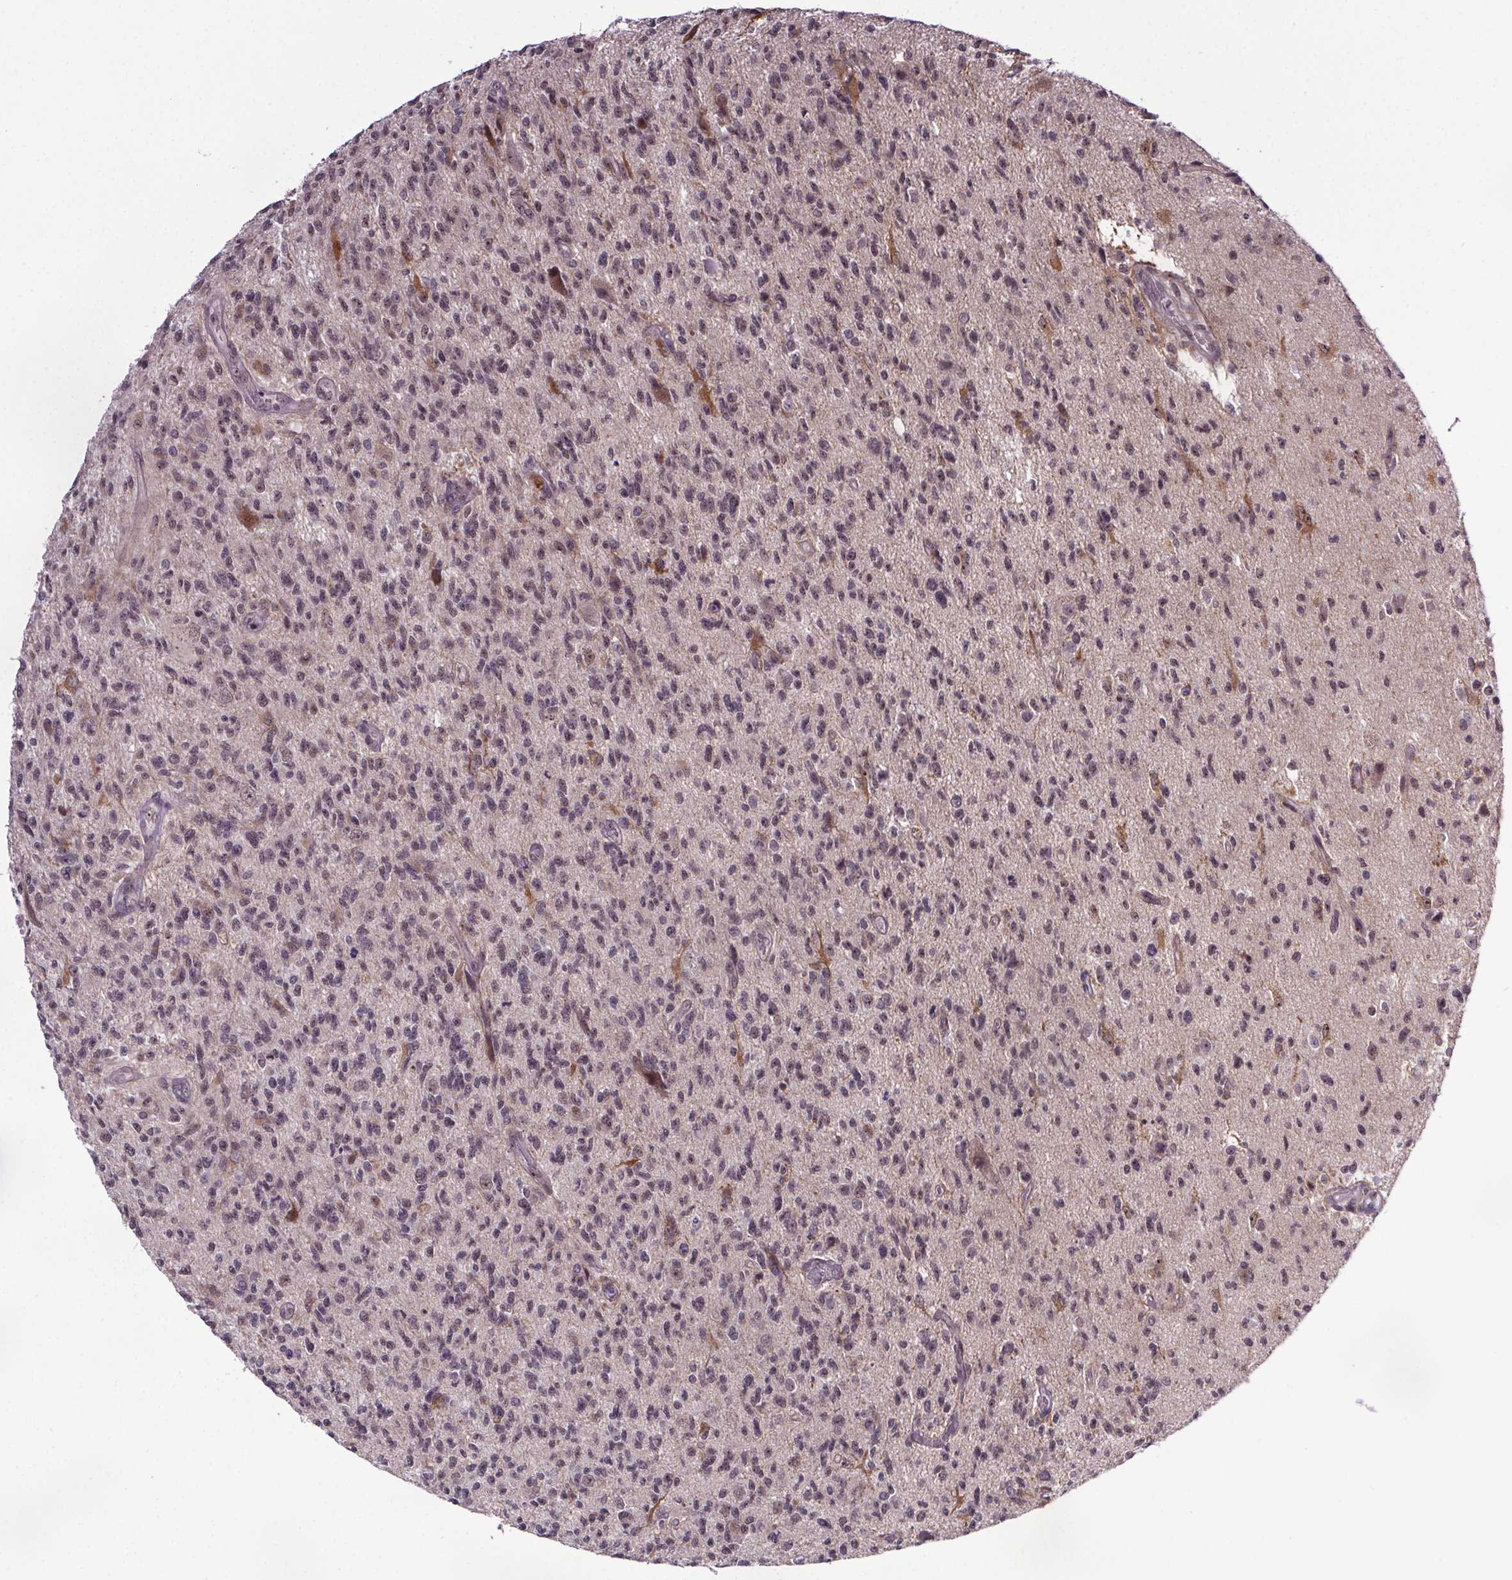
{"staining": {"intensity": "weak", "quantity": "<25%", "location": "nuclear"}, "tissue": "glioma", "cell_type": "Tumor cells", "image_type": "cancer", "snomed": [{"axis": "morphology", "description": "Glioma, malignant, High grade"}, {"axis": "topography", "description": "Brain"}], "caption": "Protein analysis of high-grade glioma (malignant) shows no significant expression in tumor cells.", "gene": "ATMIN", "patient": {"sex": "male", "age": 56}}